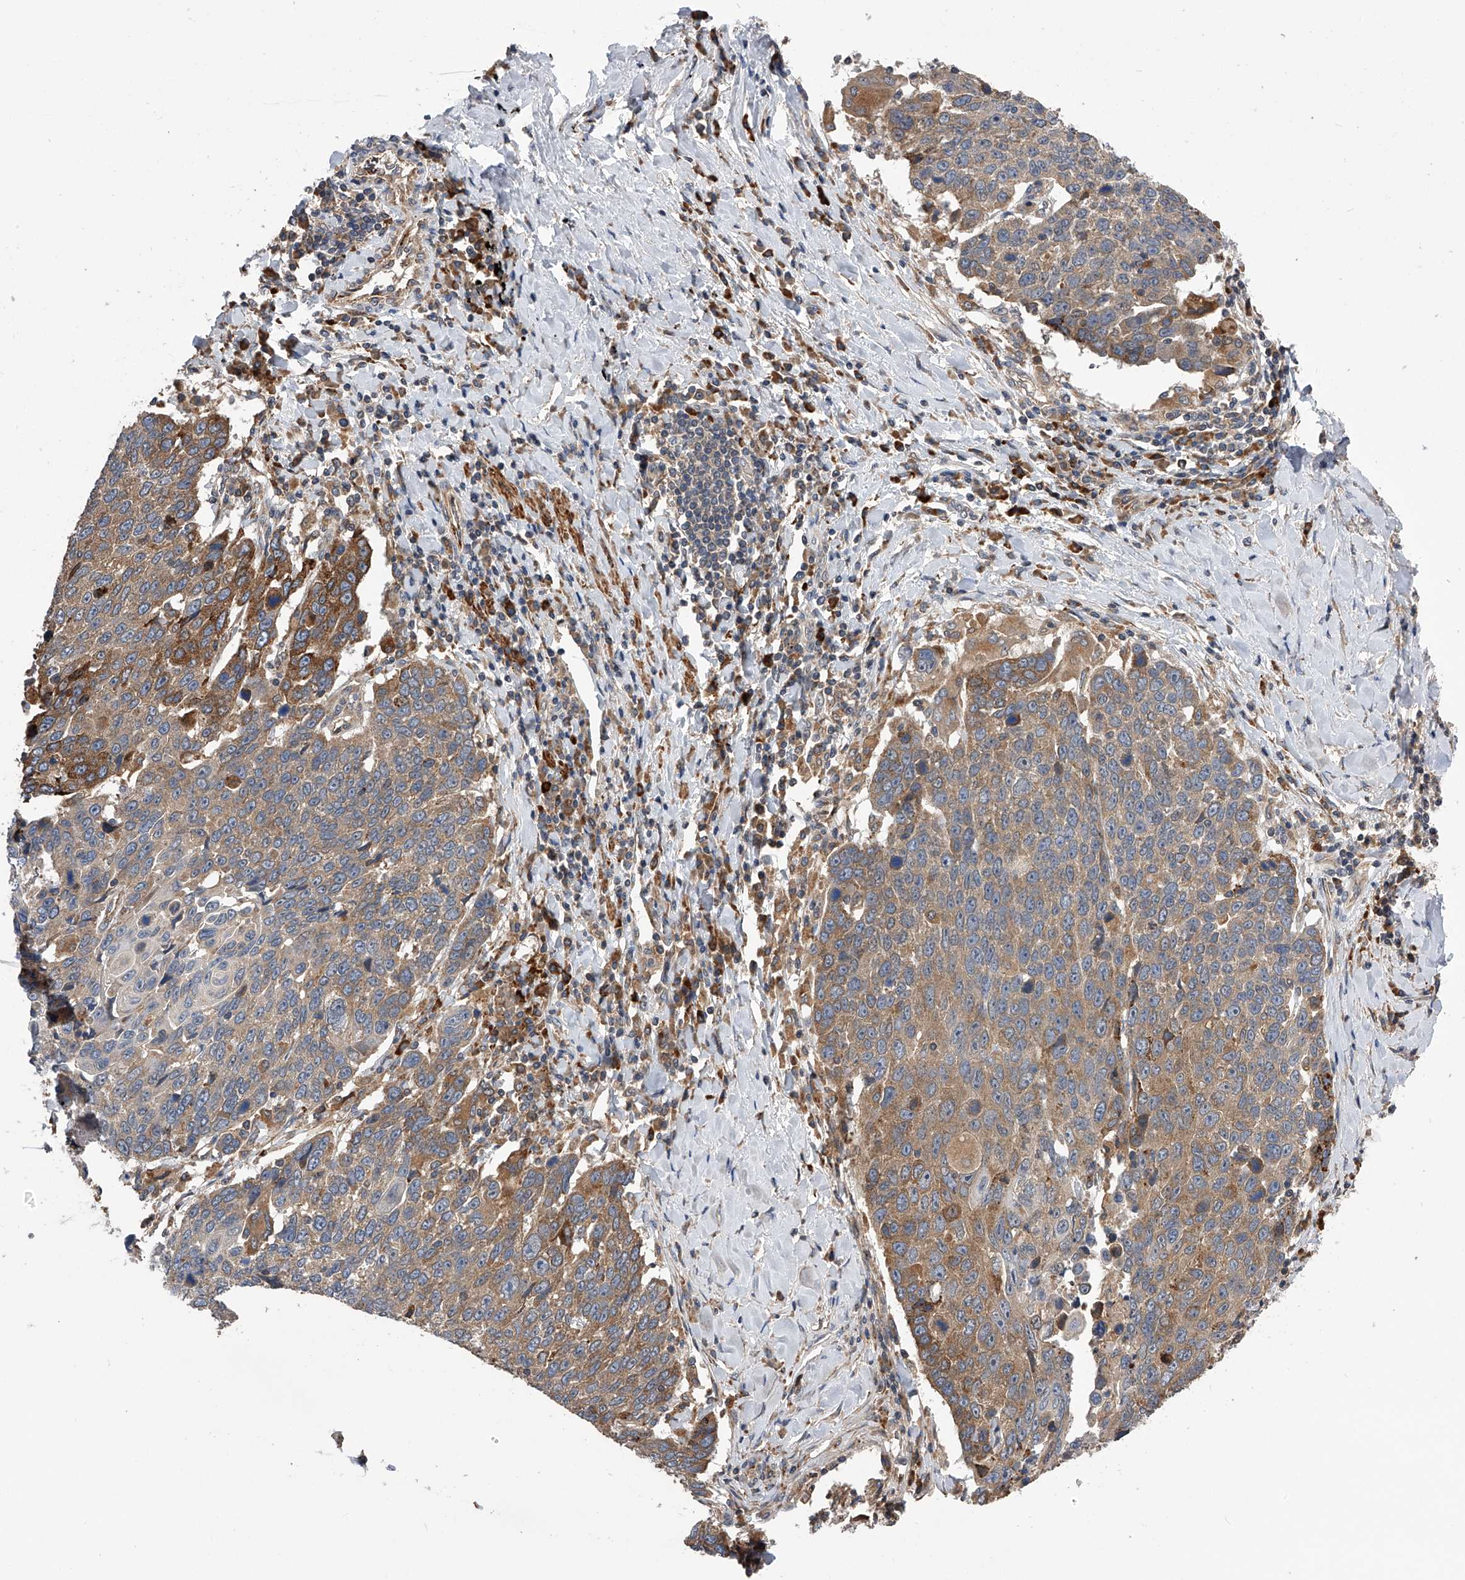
{"staining": {"intensity": "moderate", "quantity": "25%-75%", "location": "cytoplasmic/membranous"}, "tissue": "lung cancer", "cell_type": "Tumor cells", "image_type": "cancer", "snomed": [{"axis": "morphology", "description": "Squamous cell carcinoma, NOS"}, {"axis": "topography", "description": "Lung"}], "caption": "Protein staining demonstrates moderate cytoplasmic/membranous staining in approximately 25%-75% of tumor cells in squamous cell carcinoma (lung).", "gene": "SPOCK1", "patient": {"sex": "male", "age": 66}}